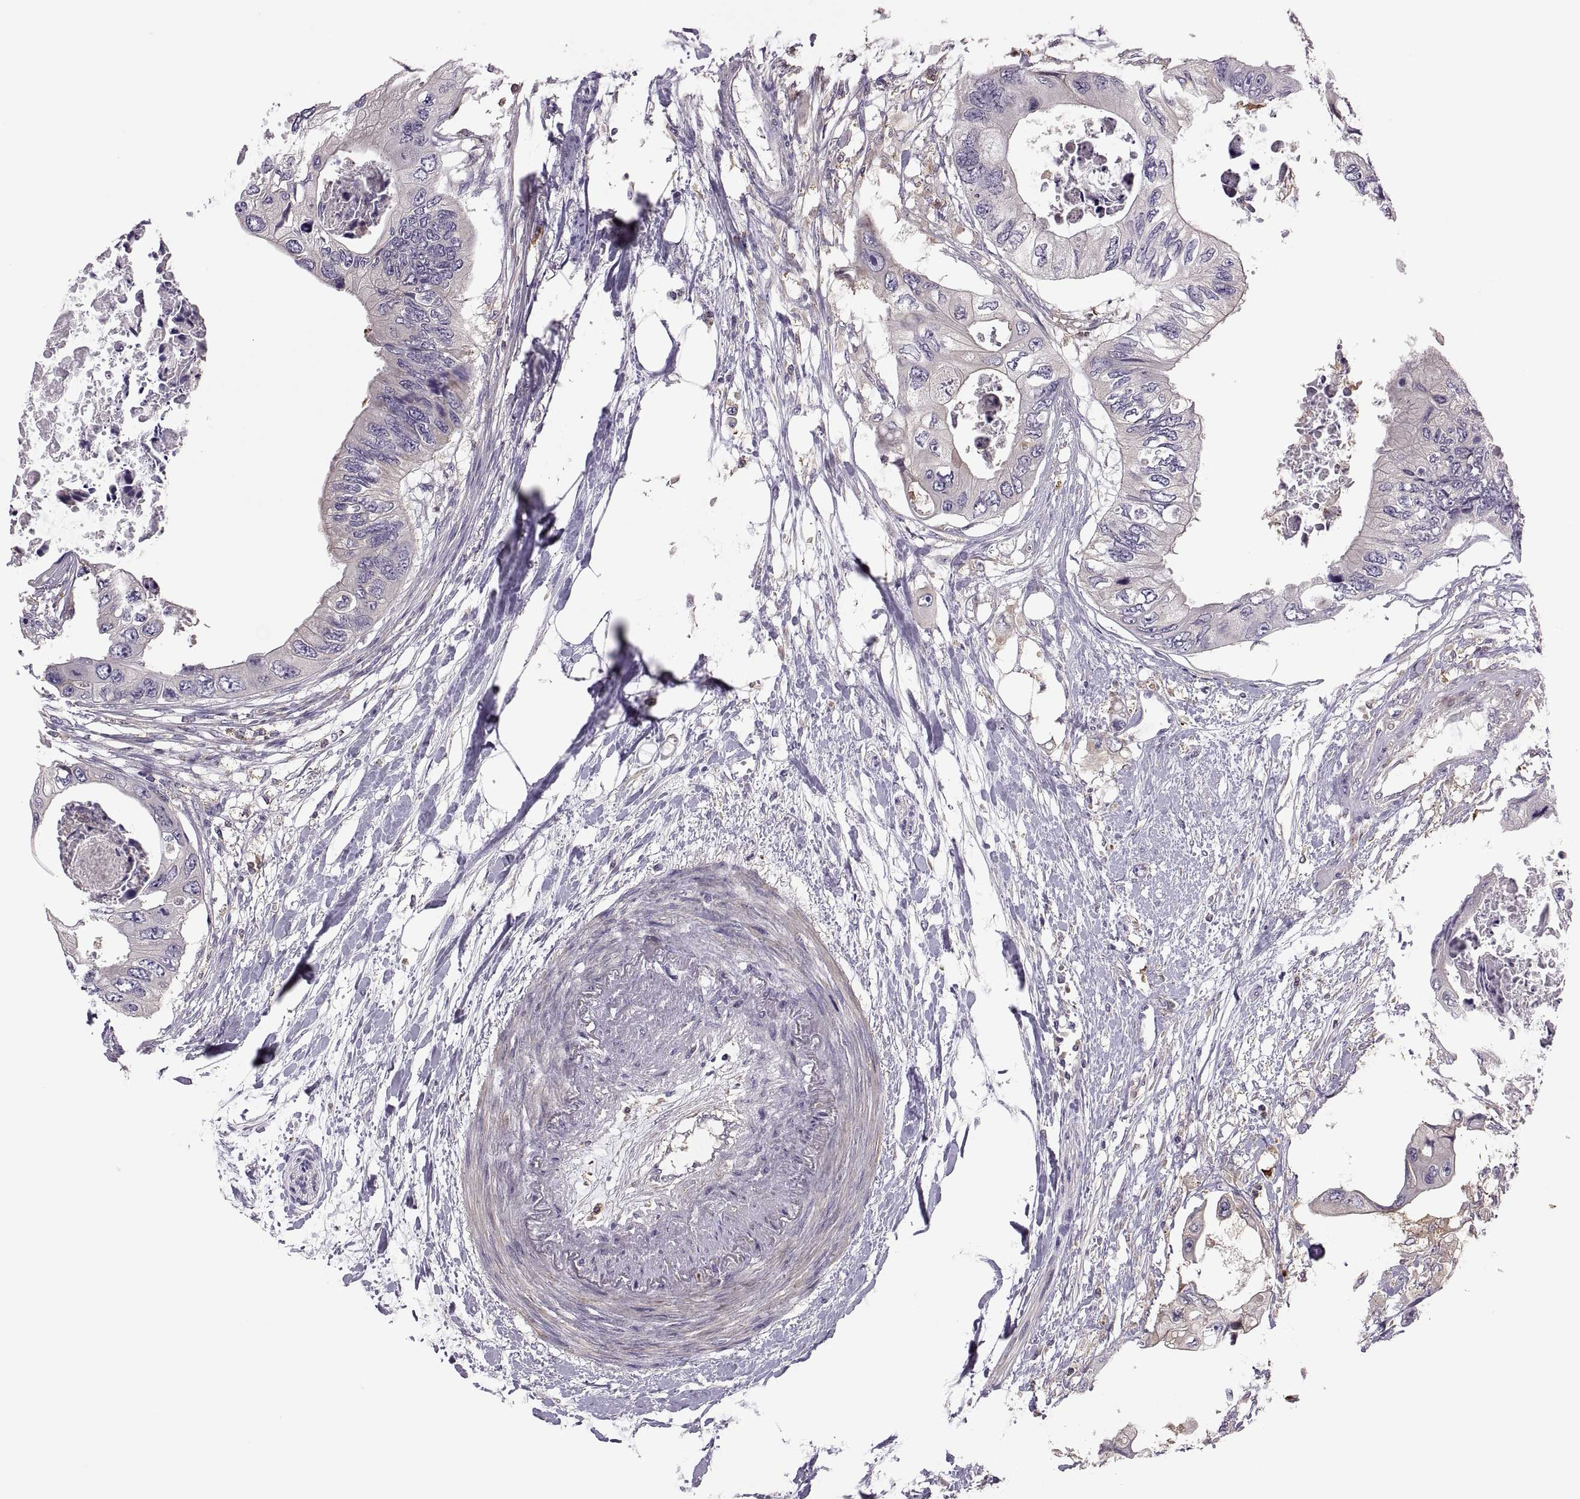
{"staining": {"intensity": "negative", "quantity": "none", "location": "none"}, "tissue": "colorectal cancer", "cell_type": "Tumor cells", "image_type": "cancer", "snomed": [{"axis": "morphology", "description": "Adenocarcinoma, NOS"}, {"axis": "topography", "description": "Rectum"}], "caption": "This photomicrograph is of colorectal cancer (adenocarcinoma) stained with IHC to label a protein in brown with the nuclei are counter-stained blue. There is no expression in tumor cells.", "gene": "SPATA32", "patient": {"sex": "male", "age": 63}}